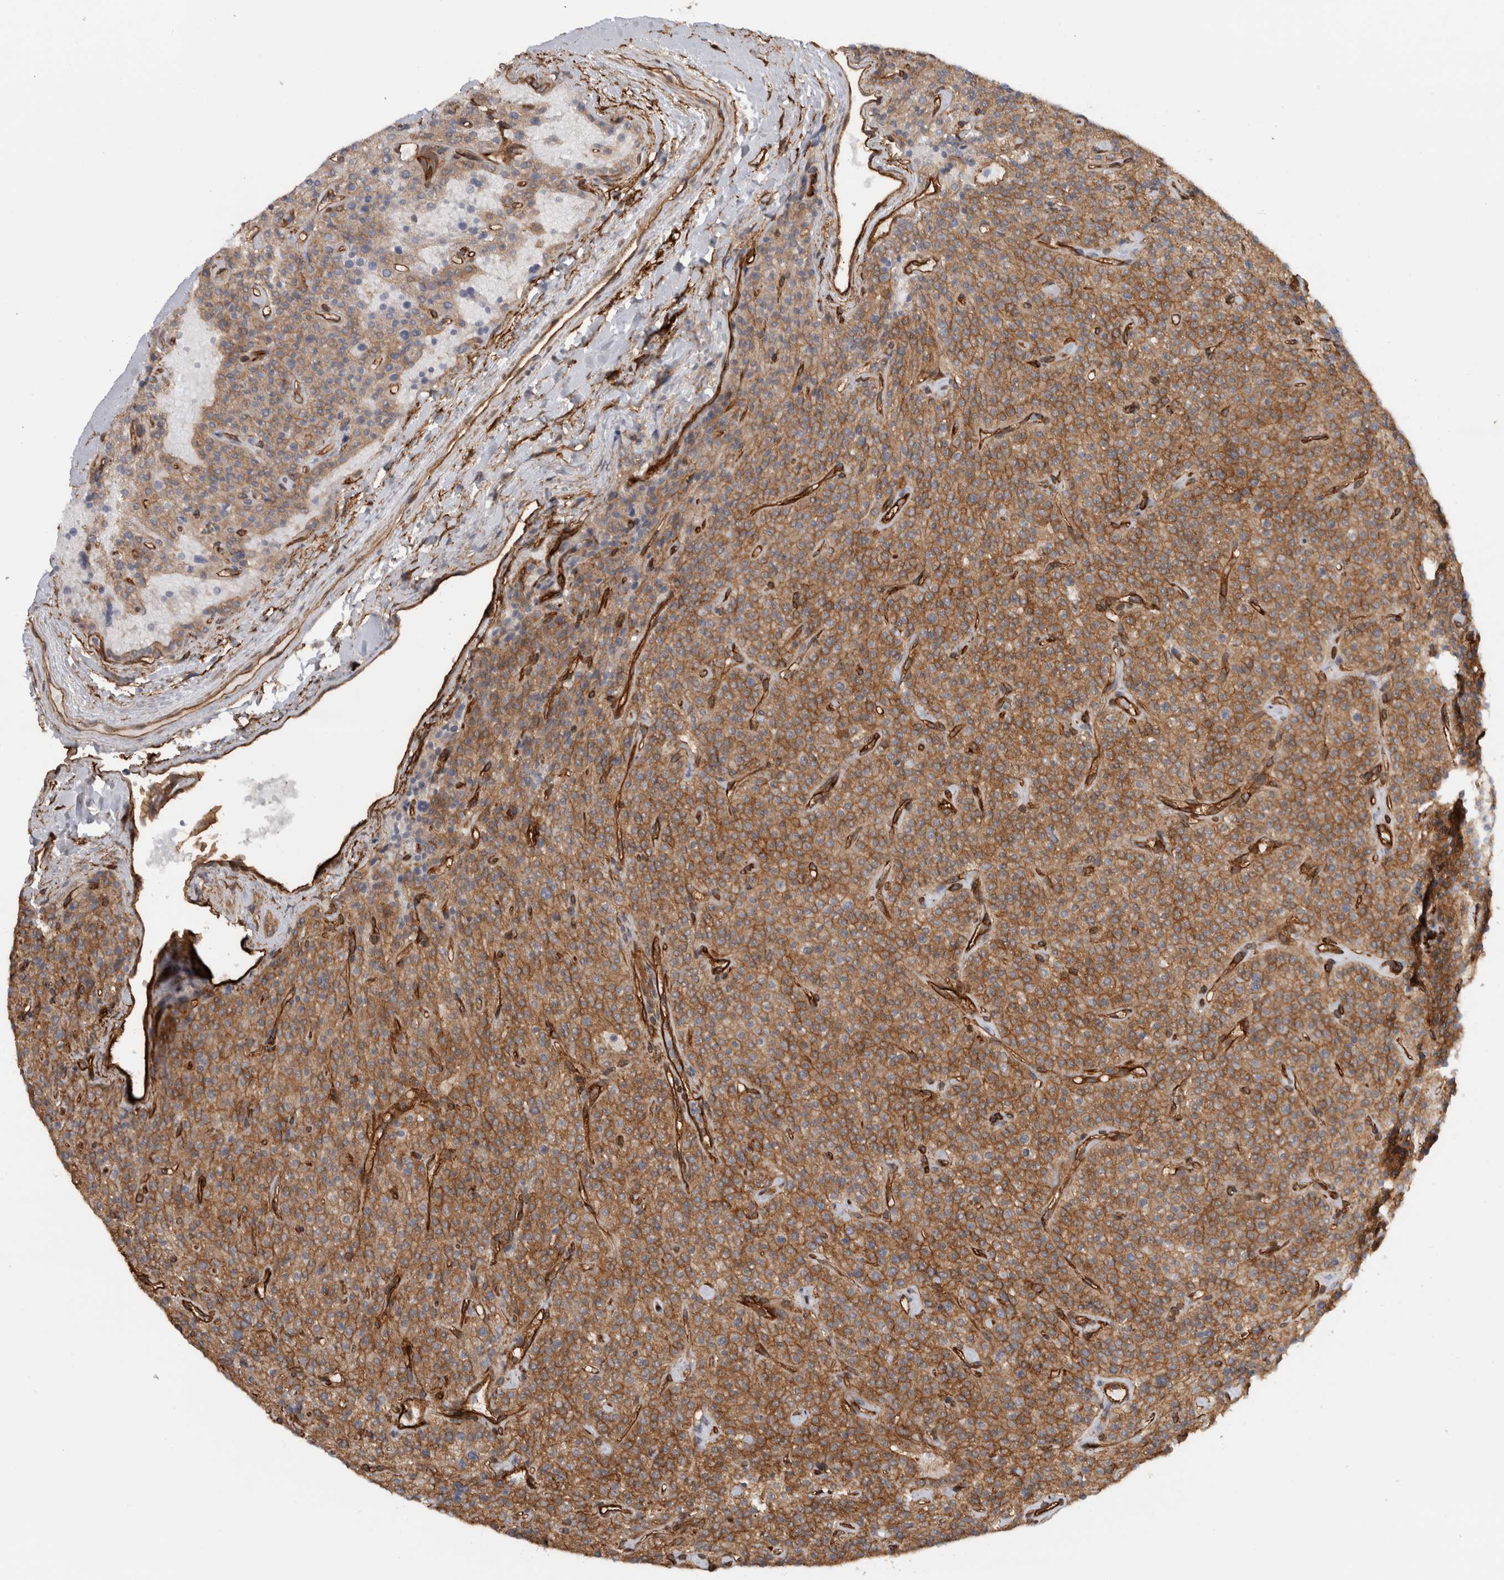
{"staining": {"intensity": "moderate", "quantity": "25%-75%", "location": "cytoplasmic/membranous"}, "tissue": "parathyroid gland", "cell_type": "Glandular cells", "image_type": "normal", "snomed": [{"axis": "morphology", "description": "Normal tissue, NOS"}, {"axis": "topography", "description": "Parathyroid gland"}], "caption": "DAB immunohistochemical staining of normal parathyroid gland reveals moderate cytoplasmic/membranous protein positivity in about 25%-75% of glandular cells.", "gene": "AHNAK", "patient": {"sex": "male", "age": 46}}